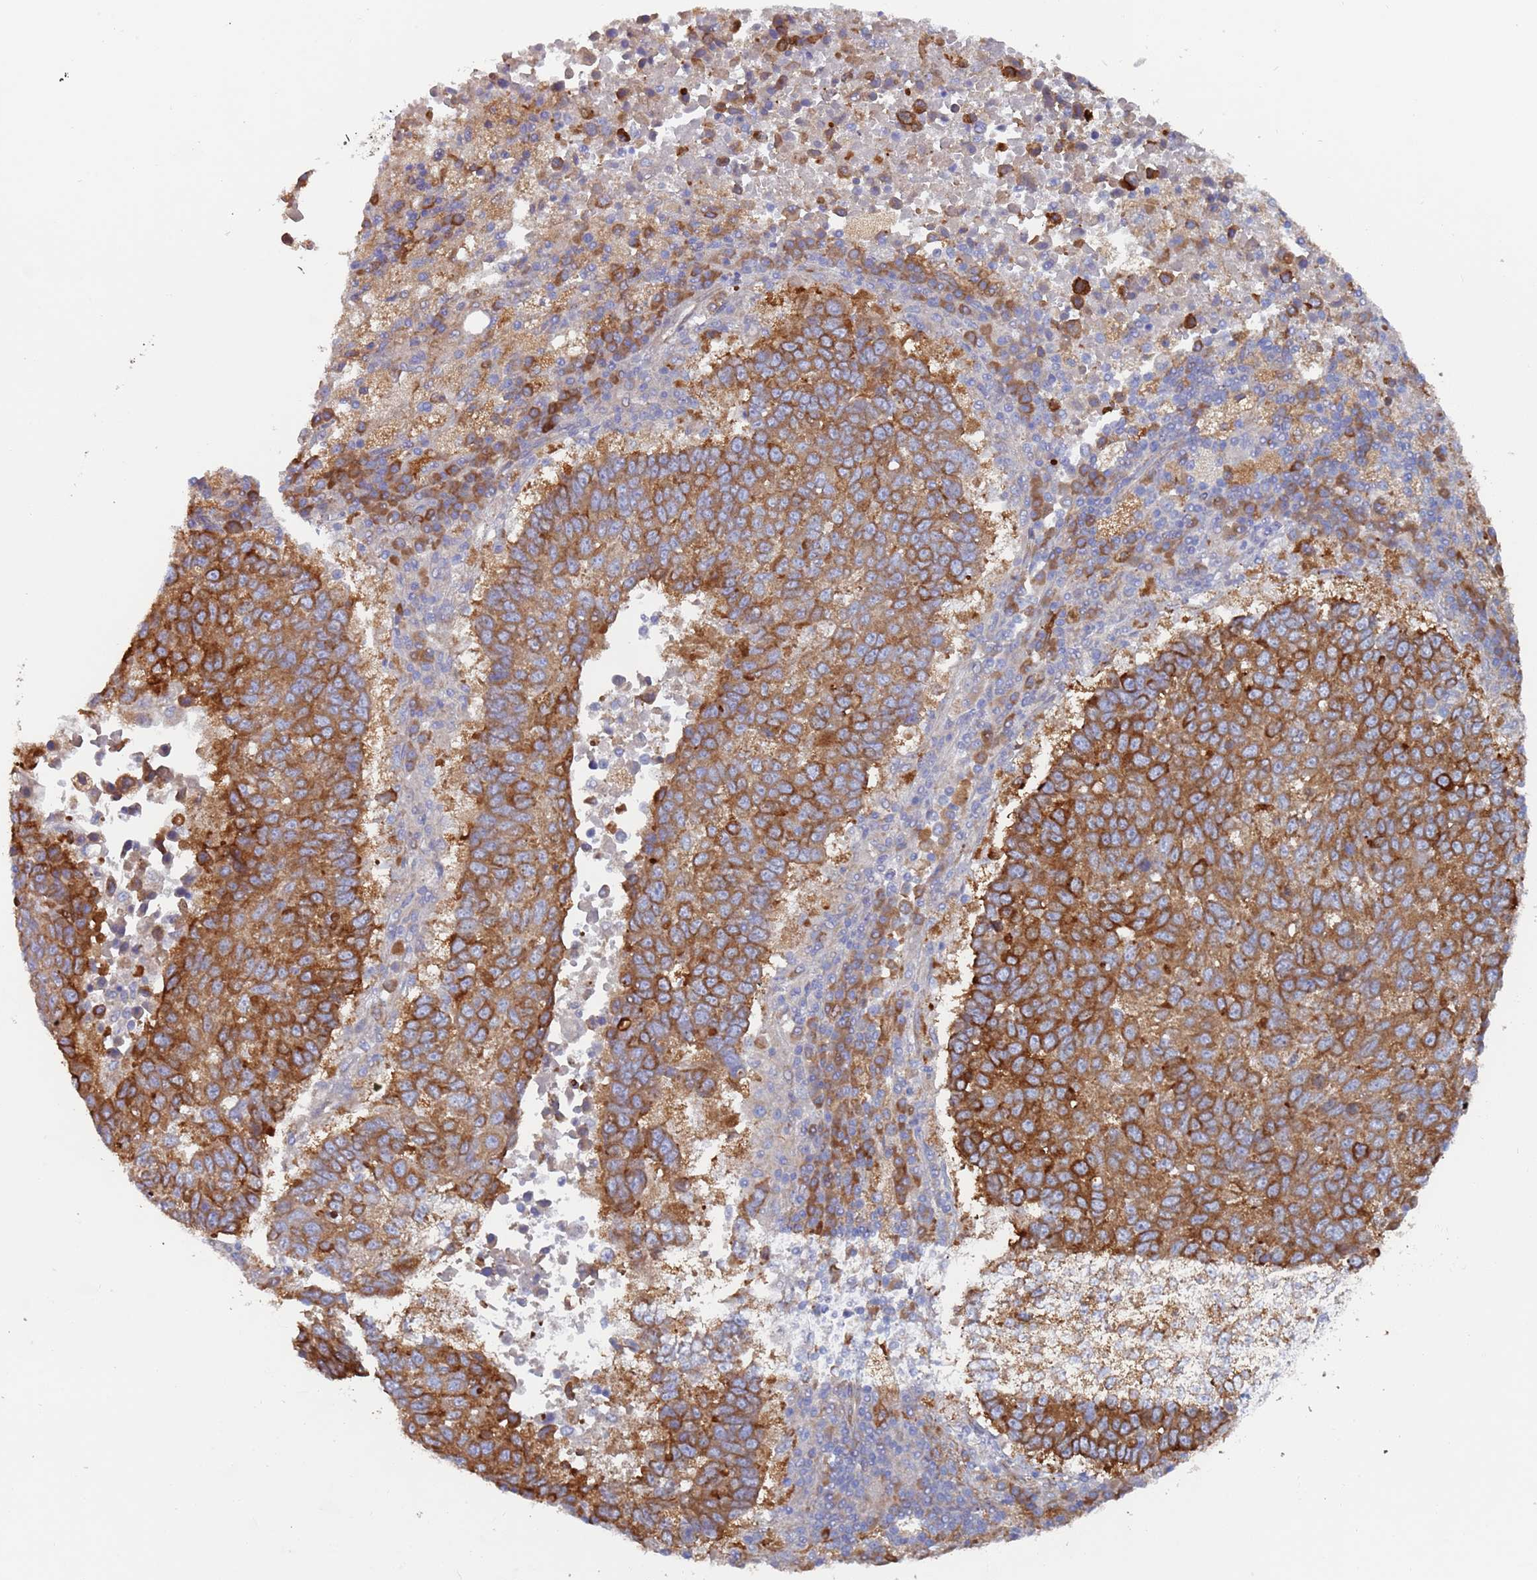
{"staining": {"intensity": "strong", "quantity": ">75%", "location": "cytoplasmic/membranous"}, "tissue": "lung cancer", "cell_type": "Tumor cells", "image_type": "cancer", "snomed": [{"axis": "morphology", "description": "Squamous cell carcinoma, NOS"}, {"axis": "topography", "description": "Lung"}], "caption": "Strong cytoplasmic/membranous protein positivity is present in approximately >75% of tumor cells in lung cancer (squamous cell carcinoma).", "gene": "ZNF844", "patient": {"sex": "male", "age": 73}}